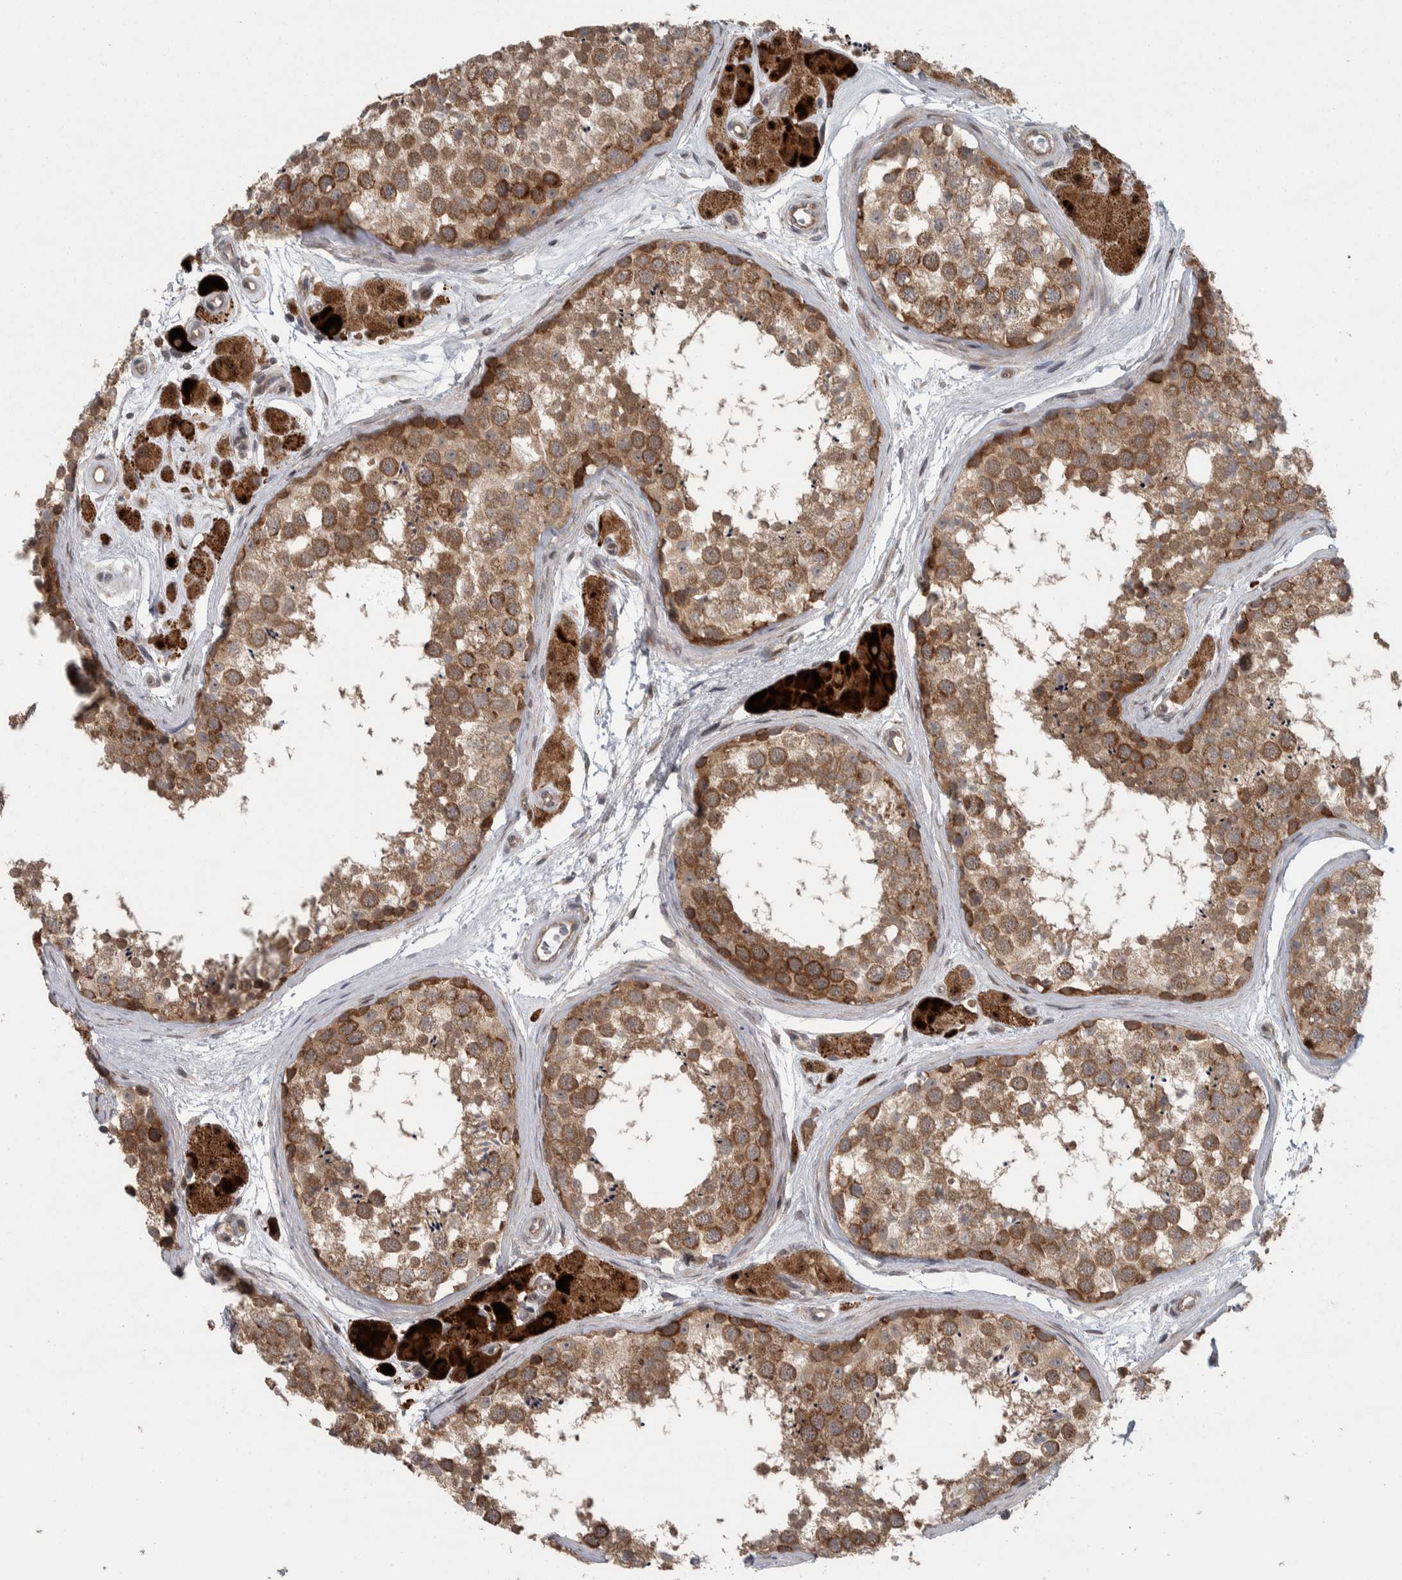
{"staining": {"intensity": "moderate", "quantity": ">75%", "location": "cytoplasmic/membranous"}, "tissue": "testis", "cell_type": "Cells in seminiferous ducts", "image_type": "normal", "snomed": [{"axis": "morphology", "description": "Normal tissue, NOS"}, {"axis": "topography", "description": "Testis"}], "caption": "Brown immunohistochemical staining in unremarkable testis exhibits moderate cytoplasmic/membranous positivity in approximately >75% of cells in seminiferous ducts.", "gene": "CWC27", "patient": {"sex": "male", "age": 56}}